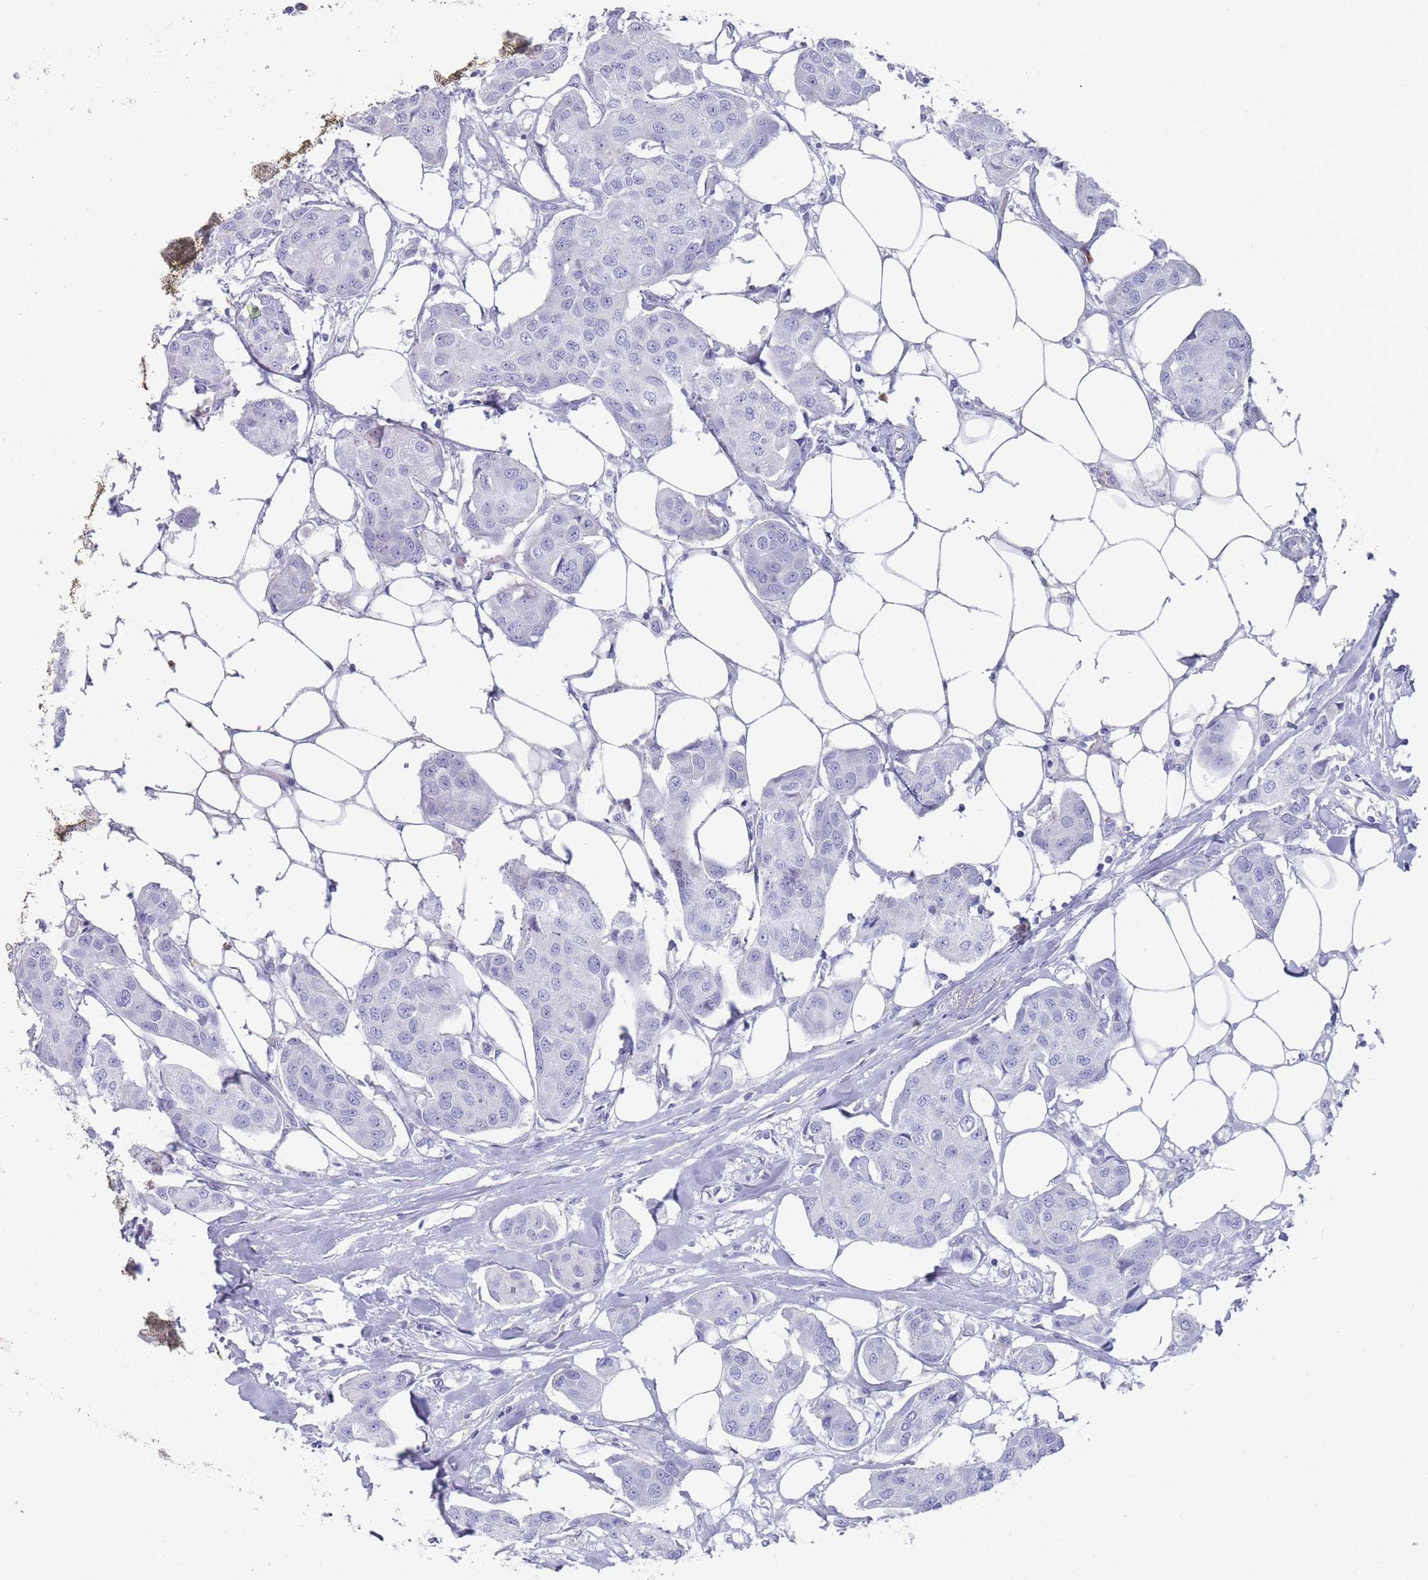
{"staining": {"intensity": "negative", "quantity": "none", "location": "none"}, "tissue": "breast cancer", "cell_type": "Tumor cells", "image_type": "cancer", "snomed": [{"axis": "morphology", "description": "Duct carcinoma"}, {"axis": "topography", "description": "Breast"}, {"axis": "topography", "description": "Lymph node"}], "caption": "Breast cancer was stained to show a protein in brown. There is no significant positivity in tumor cells.", "gene": "ST8SIA5", "patient": {"sex": "female", "age": 80}}